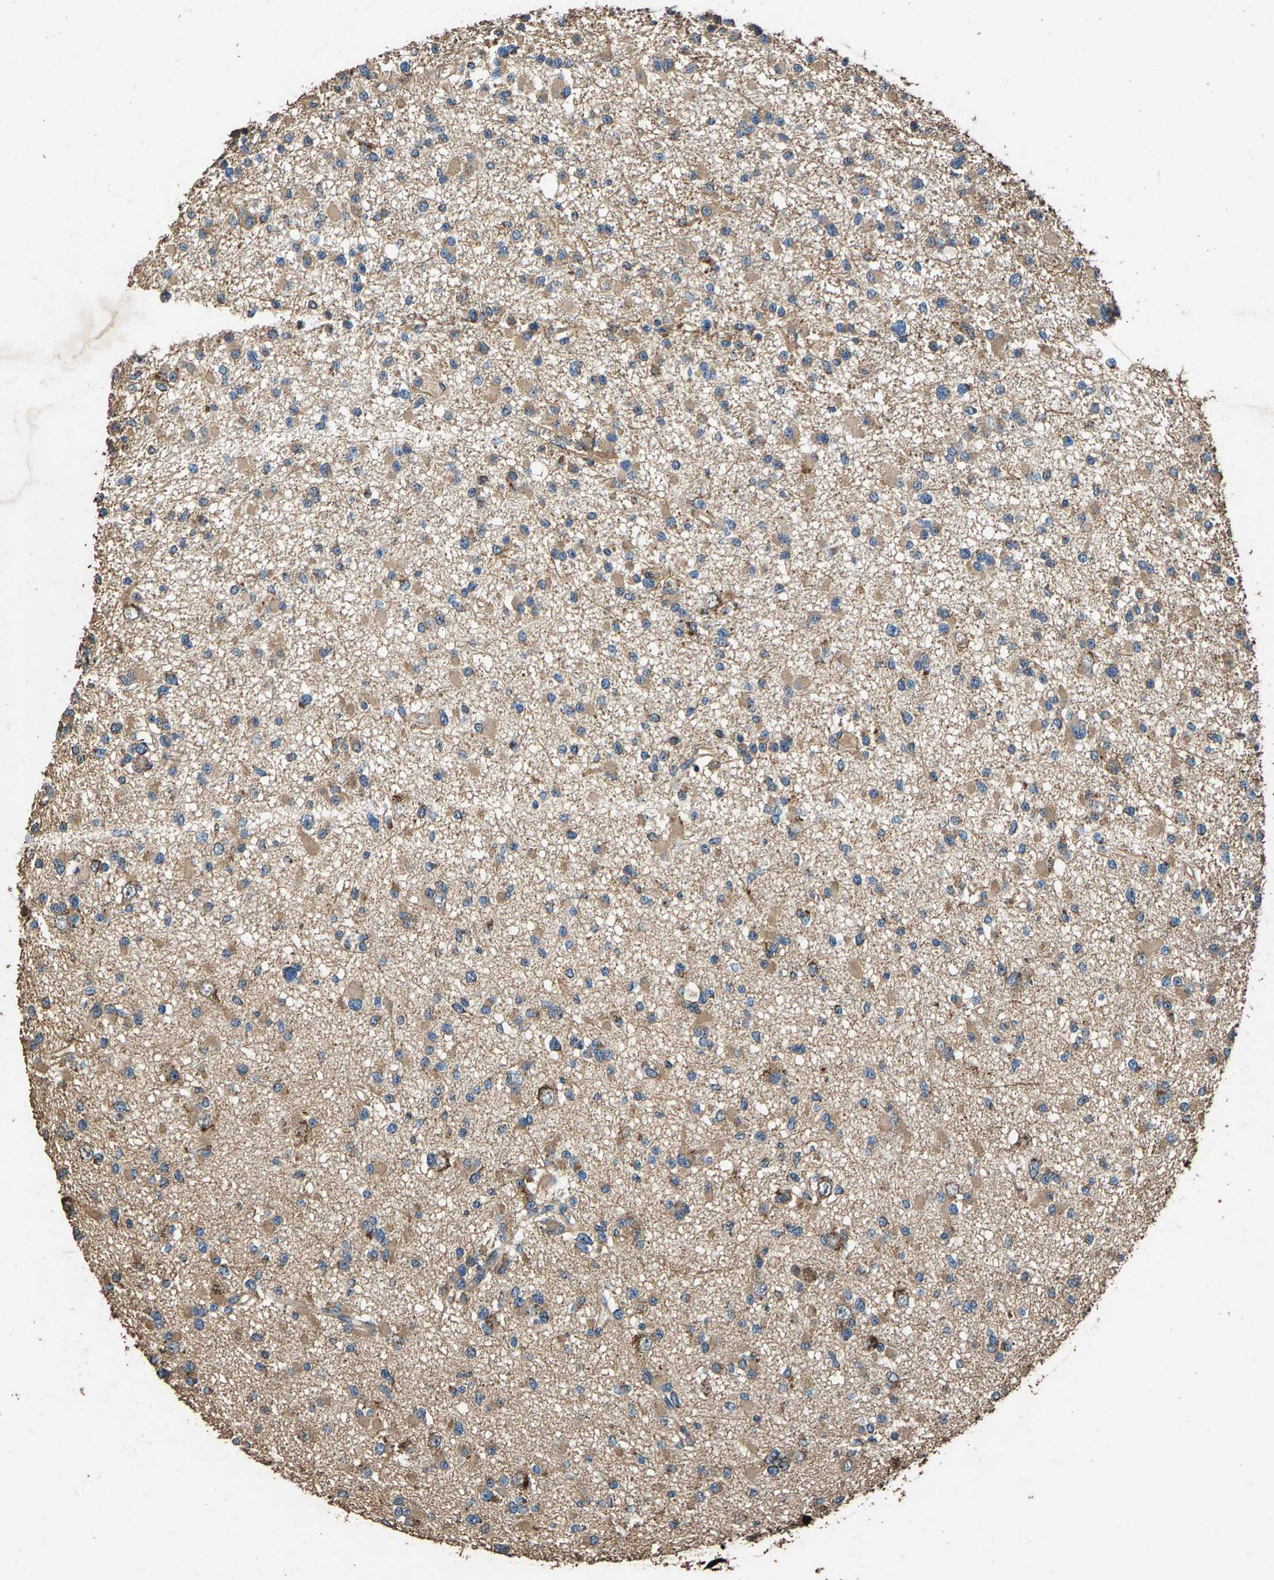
{"staining": {"intensity": "moderate", "quantity": ">75%", "location": "cytoplasmic/membranous"}, "tissue": "glioma", "cell_type": "Tumor cells", "image_type": "cancer", "snomed": [{"axis": "morphology", "description": "Glioma, malignant, Low grade"}, {"axis": "topography", "description": "Brain"}], "caption": "Moderate cytoplasmic/membranous protein positivity is appreciated in about >75% of tumor cells in malignant low-grade glioma.", "gene": "MRPL27", "patient": {"sex": "female", "age": 22}}